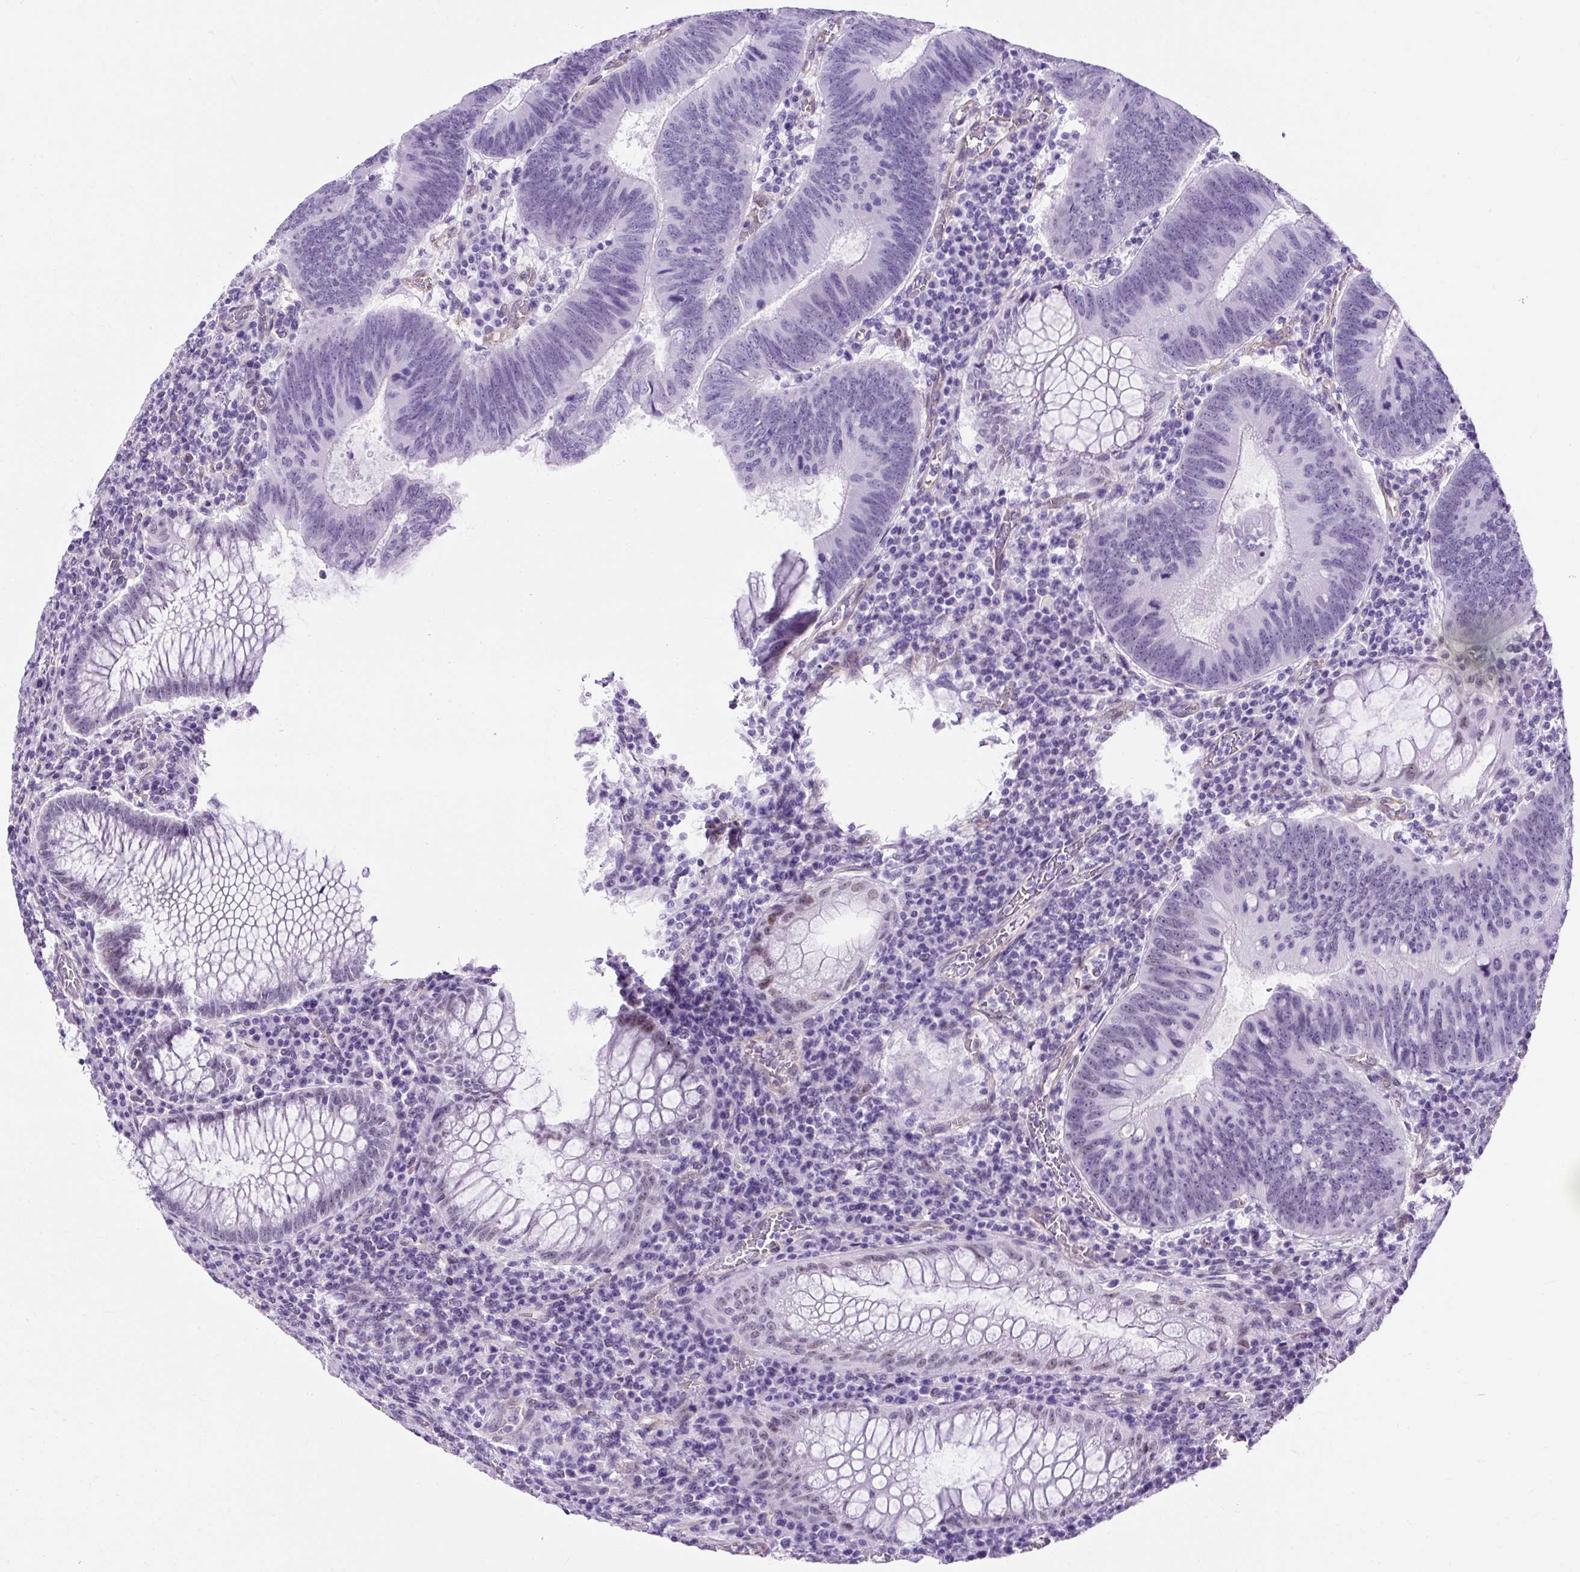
{"staining": {"intensity": "negative", "quantity": "none", "location": "none"}, "tissue": "colorectal cancer", "cell_type": "Tumor cells", "image_type": "cancer", "snomed": [{"axis": "morphology", "description": "Adenocarcinoma, NOS"}, {"axis": "topography", "description": "Colon"}], "caption": "Tumor cells show no significant expression in colorectal adenocarcinoma.", "gene": "KRT12", "patient": {"sex": "male", "age": 67}}